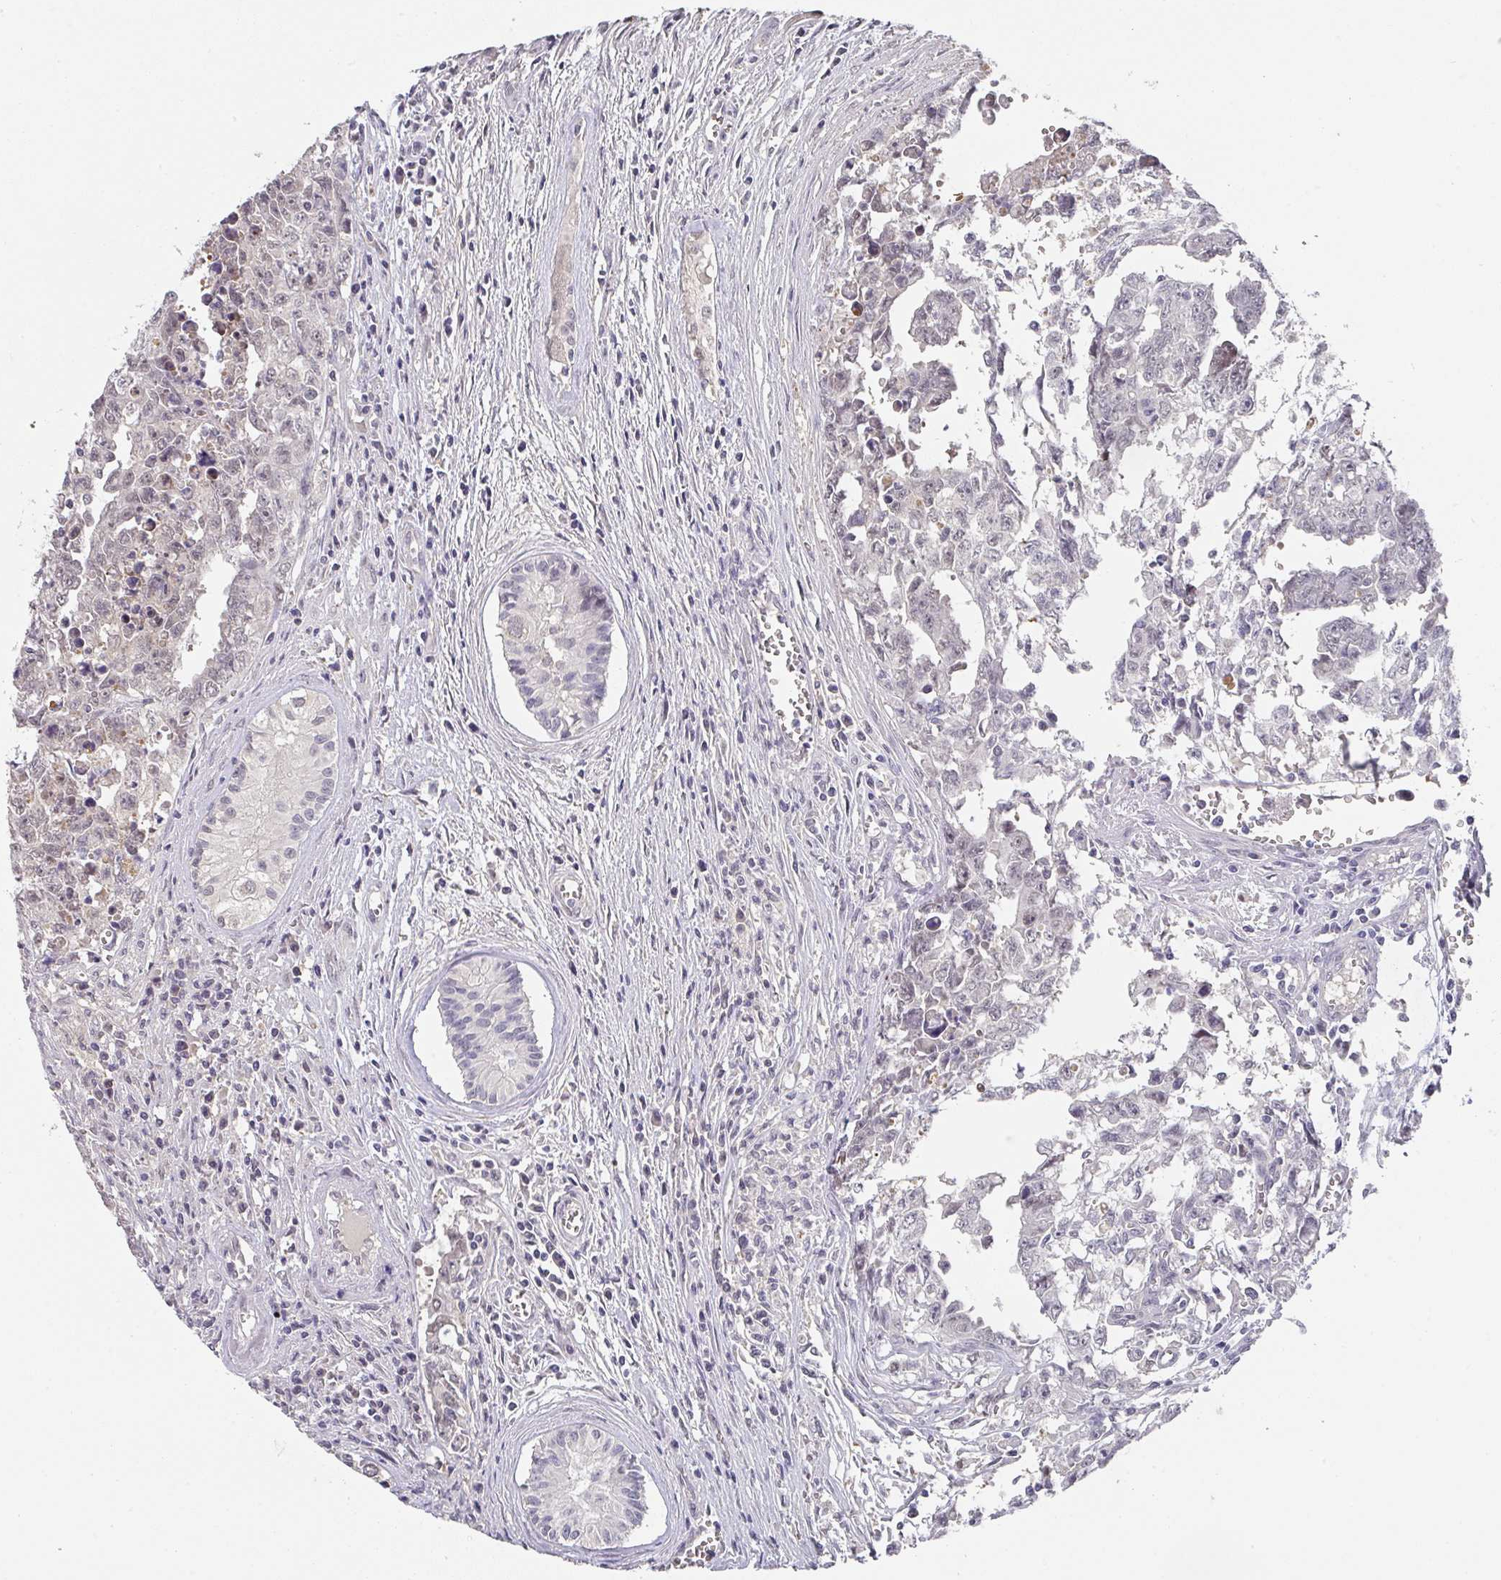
{"staining": {"intensity": "negative", "quantity": "none", "location": "none"}, "tissue": "testis cancer", "cell_type": "Tumor cells", "image_type": "cancer", "snomed": [{"axis": "morphology", "description": "Carcinoma, Embryonal, NOS"}, {"axis": "topography", "description": "Testis"}], "caption": "A micrograph of human testis embryonal carcinoma is negative for staining in tumor cells.", "gene": "FOXN4", "patient": {"sex": "male", "age": 24}}